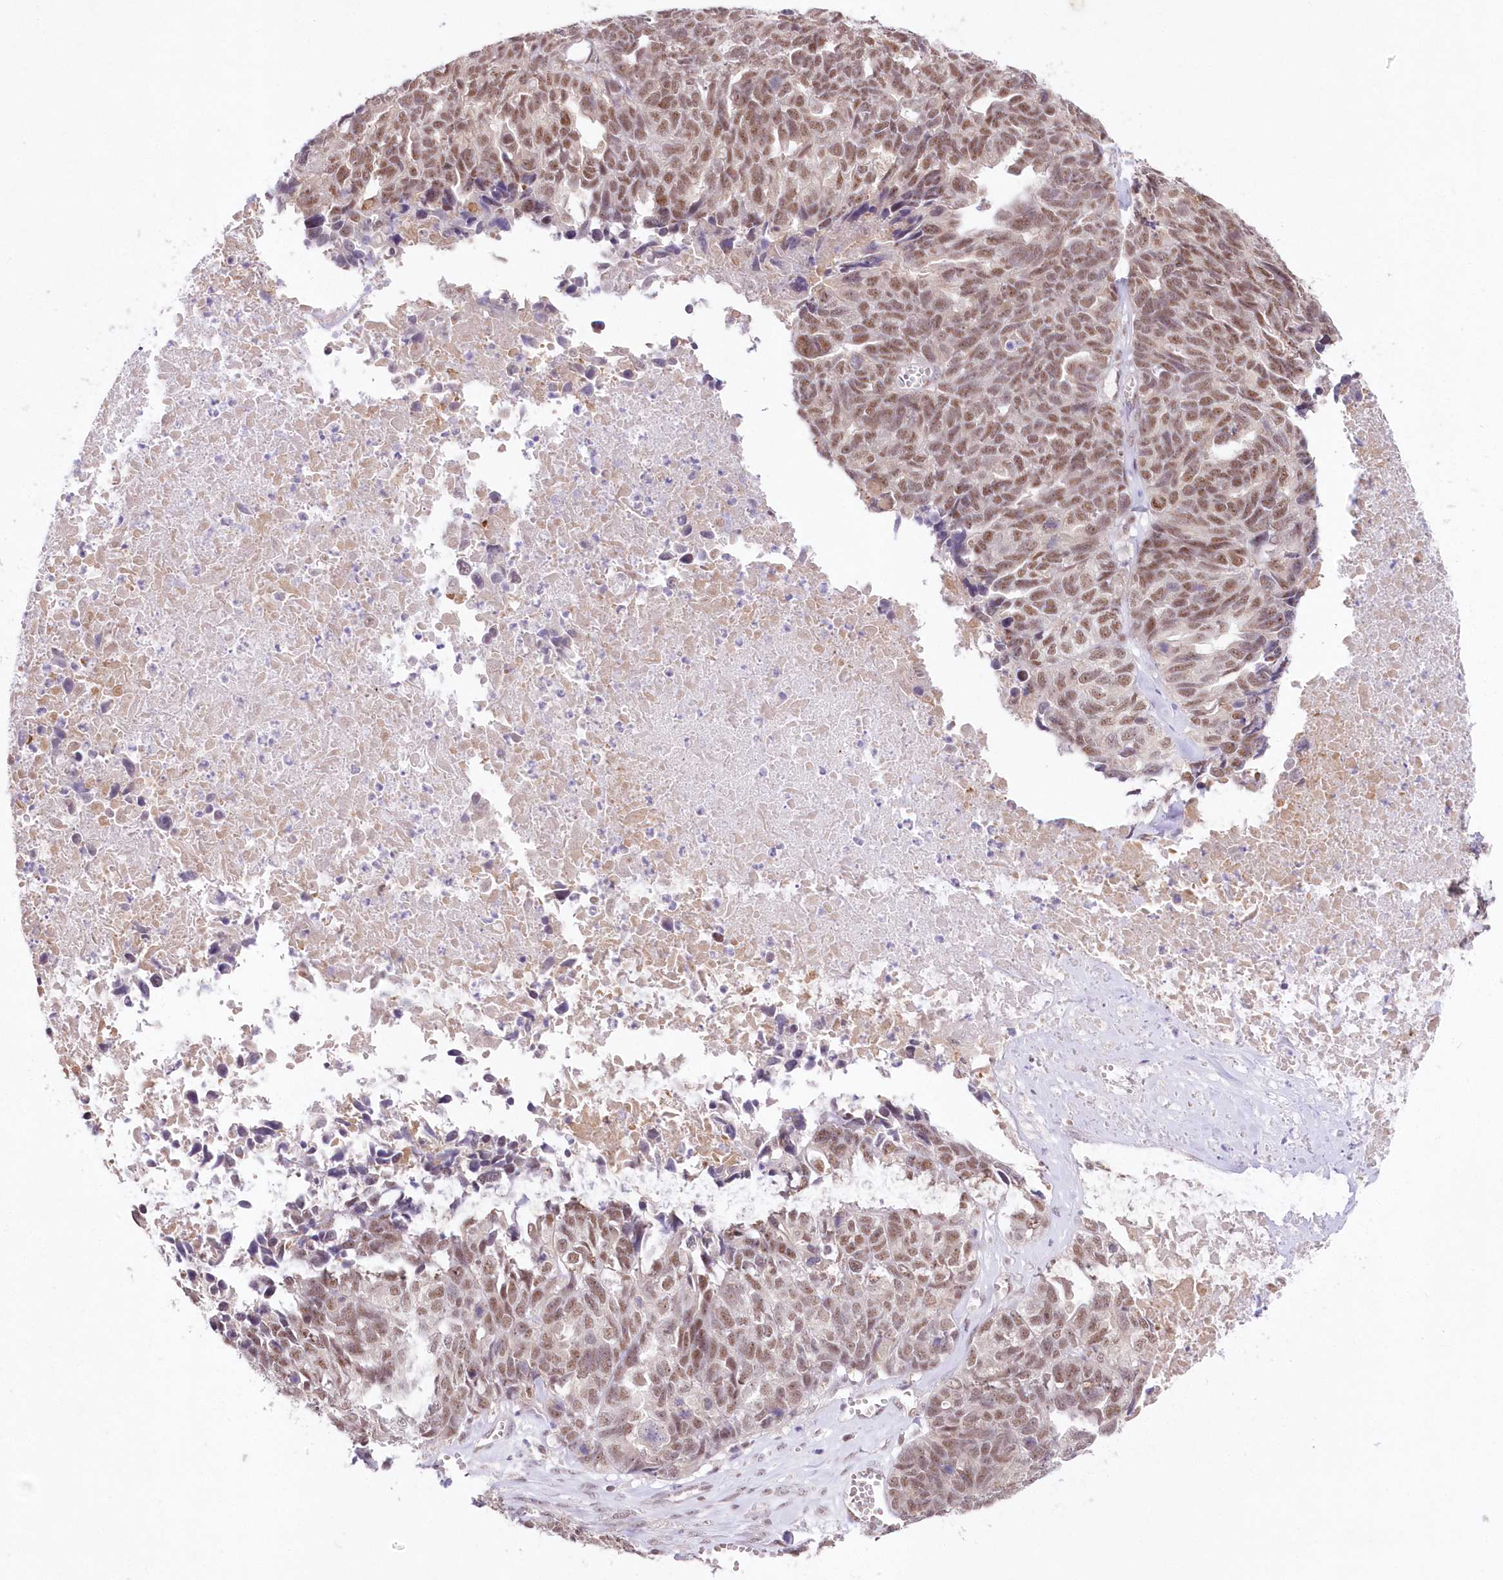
{"staining": {"intensity": "moderate", "quantity": ">75%", "location": "nuclear"}, "tissue": "ovarian cancer", "cell_type": "Tumor cells", "image_type": "cancer", "snomed": [{"axis": "morphology", "description": "Cystadenocarcinoma, serous, NOS"}, {"axis": "topography", "description": "Ovary"}], "caption": "This is a histology image of immunohistochemistry (IHC) staining of ovarian cancer (serous cystadenocarcinoma), which shows moderate staining in the nuclear of tumor cells.", "gene": "RBM27", "patient": {"sex": "female", "age": 79}}